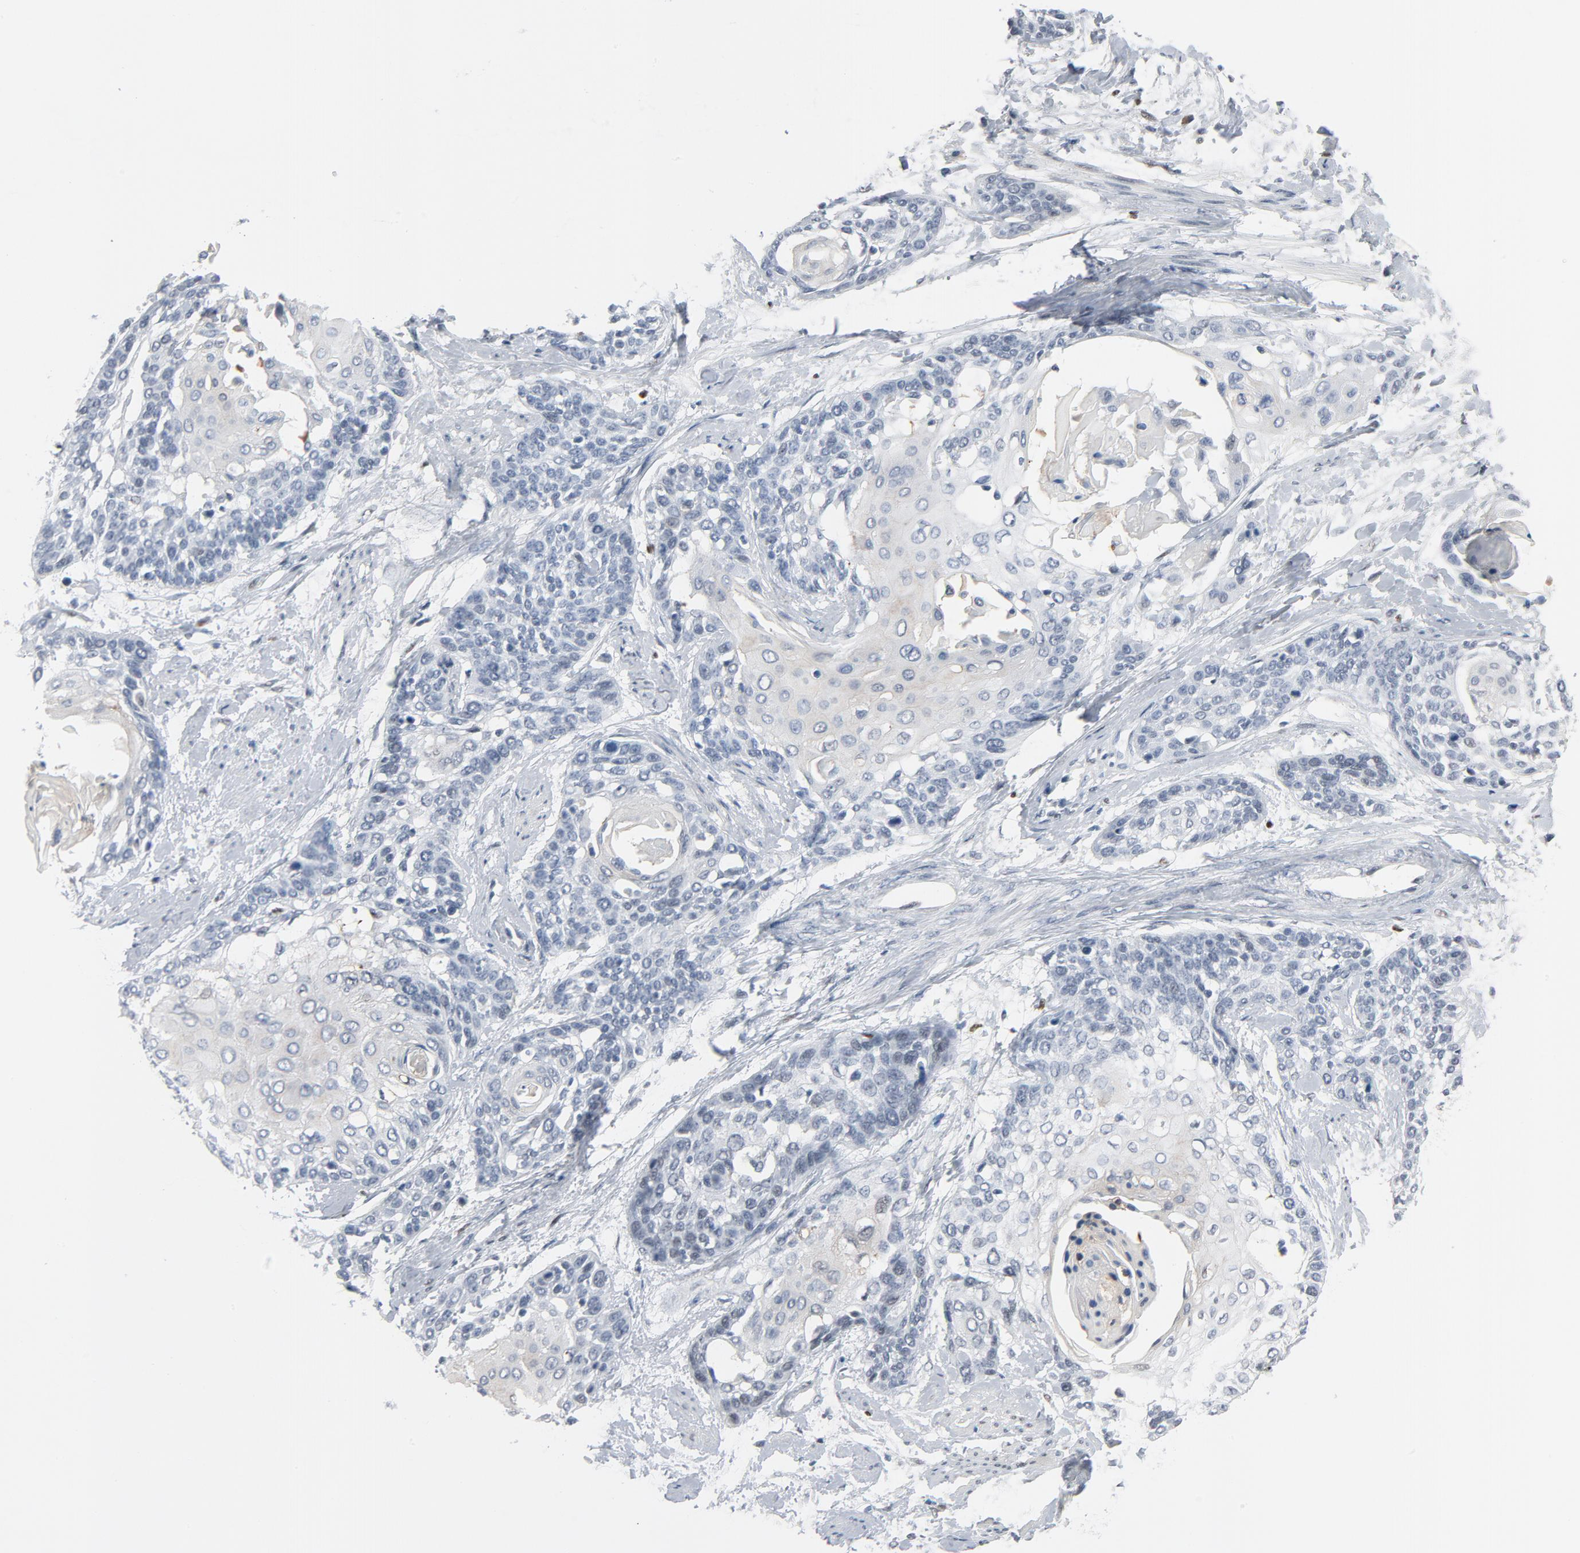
{"staining": {"intensity": "negative", "quantity": "none", "location": "none"}, "tissue": "cervical cancer", "cell_type": "Tumor cells", "image_type": "cancer", "snomed": [{"axis": "morphology", "description": "Squamous cell carcinoma, NOS"}, {"axis": "topography", "description": "Cervix"}], "caption": "Immunohistochemical staining of human cervical cancer (squamous cell carcinoma) demonstrates no significant staining in tumor cells.", "gene": "FOXP1", "patient": {"sex": "female", "age": 57}}